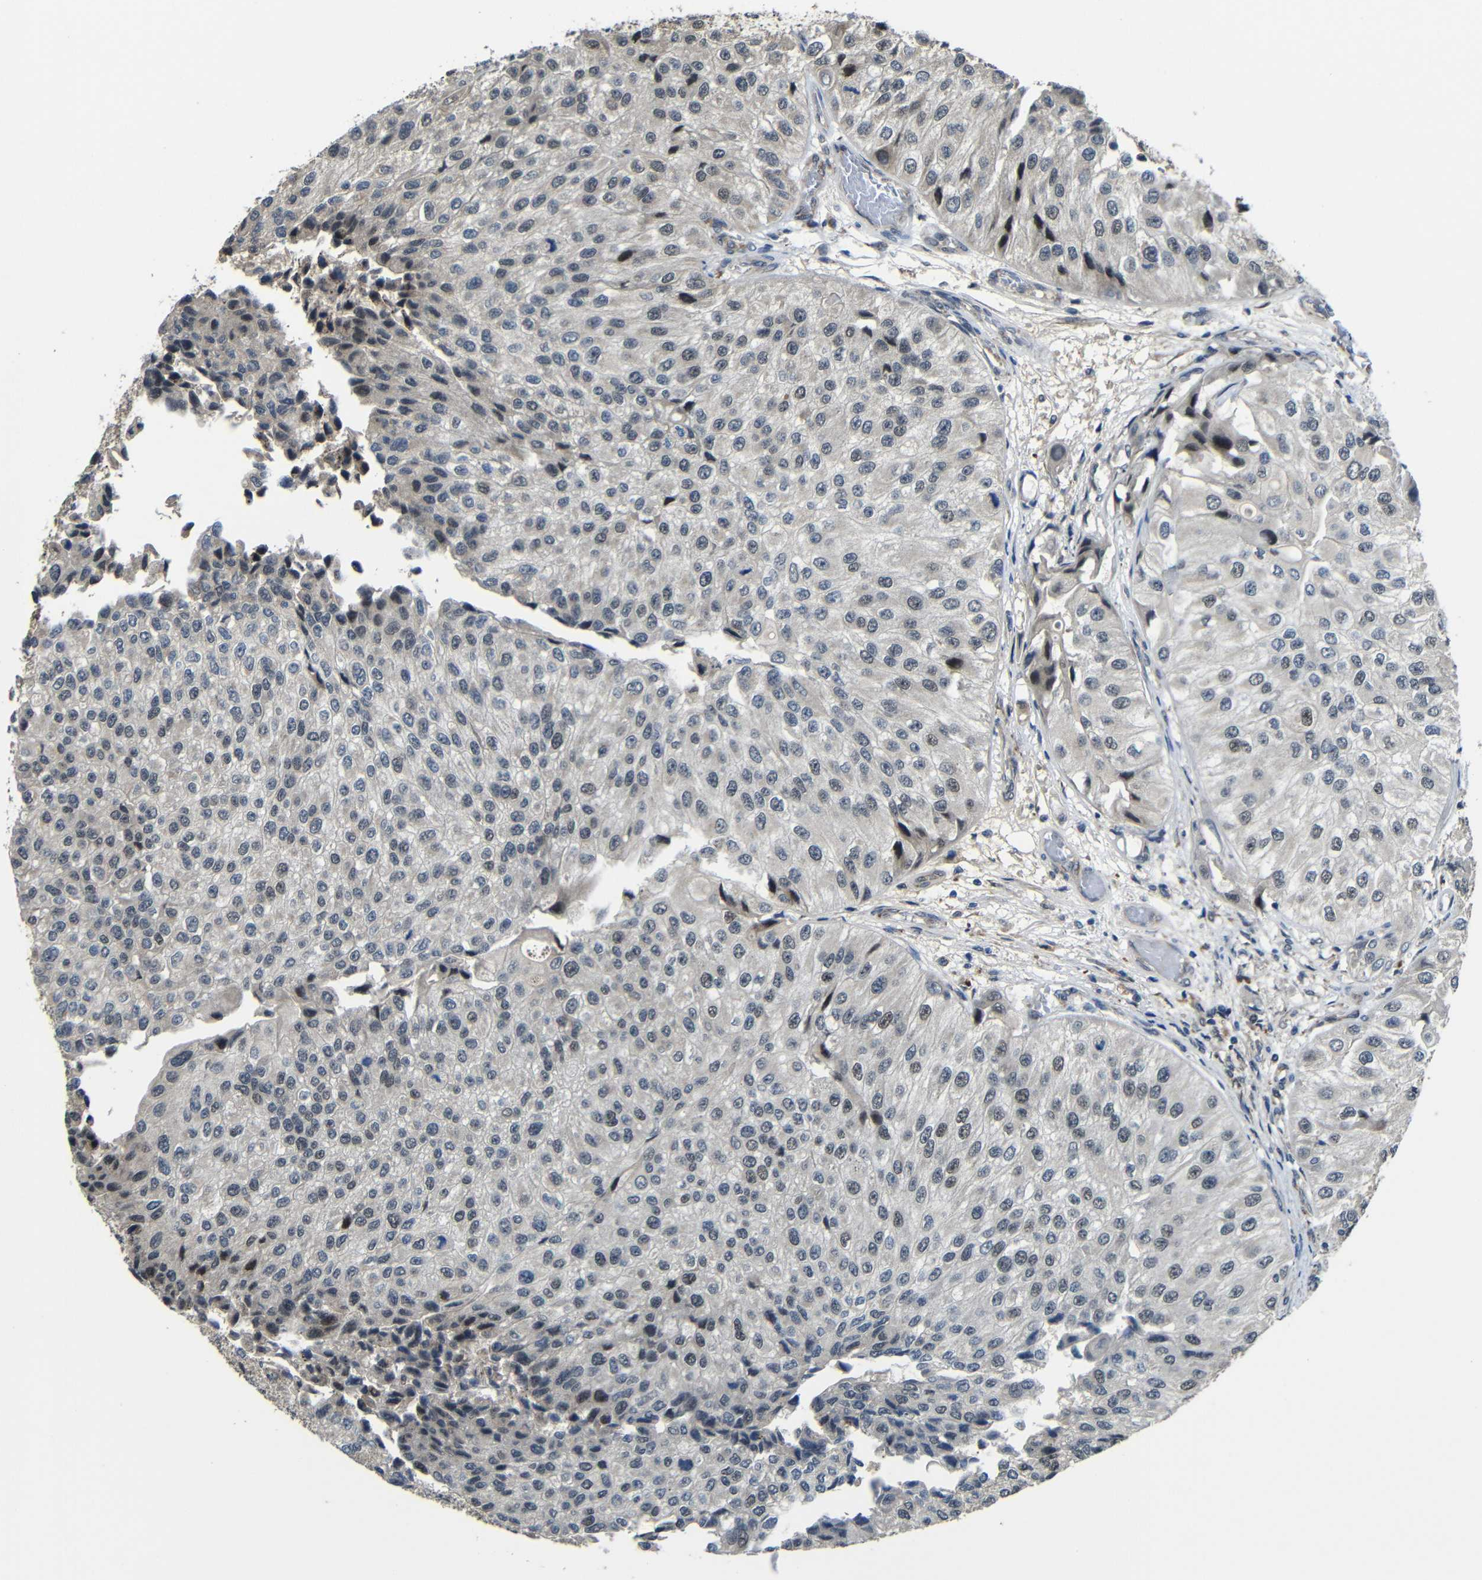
{"staining": {"intensity": "negative", "quantity": "none", "location": "none"}, "tissue": "urothelial cancer", "cell_type": "Tumor cells", "image_type": "cancer", "snomed": [{"axis": "morphology", "description": "Urothelial carcinoma, High grade"}, {"axis": "topography", "description": "Kidney"}, {"axis": "topography", "description": "Urinary bladder"}], "caption": "A histopathology image of human urothelial cancer is negative for staining in tumor cells.", "gene": "FAM172A", "patient": {"sex": "male", "age": 77}}